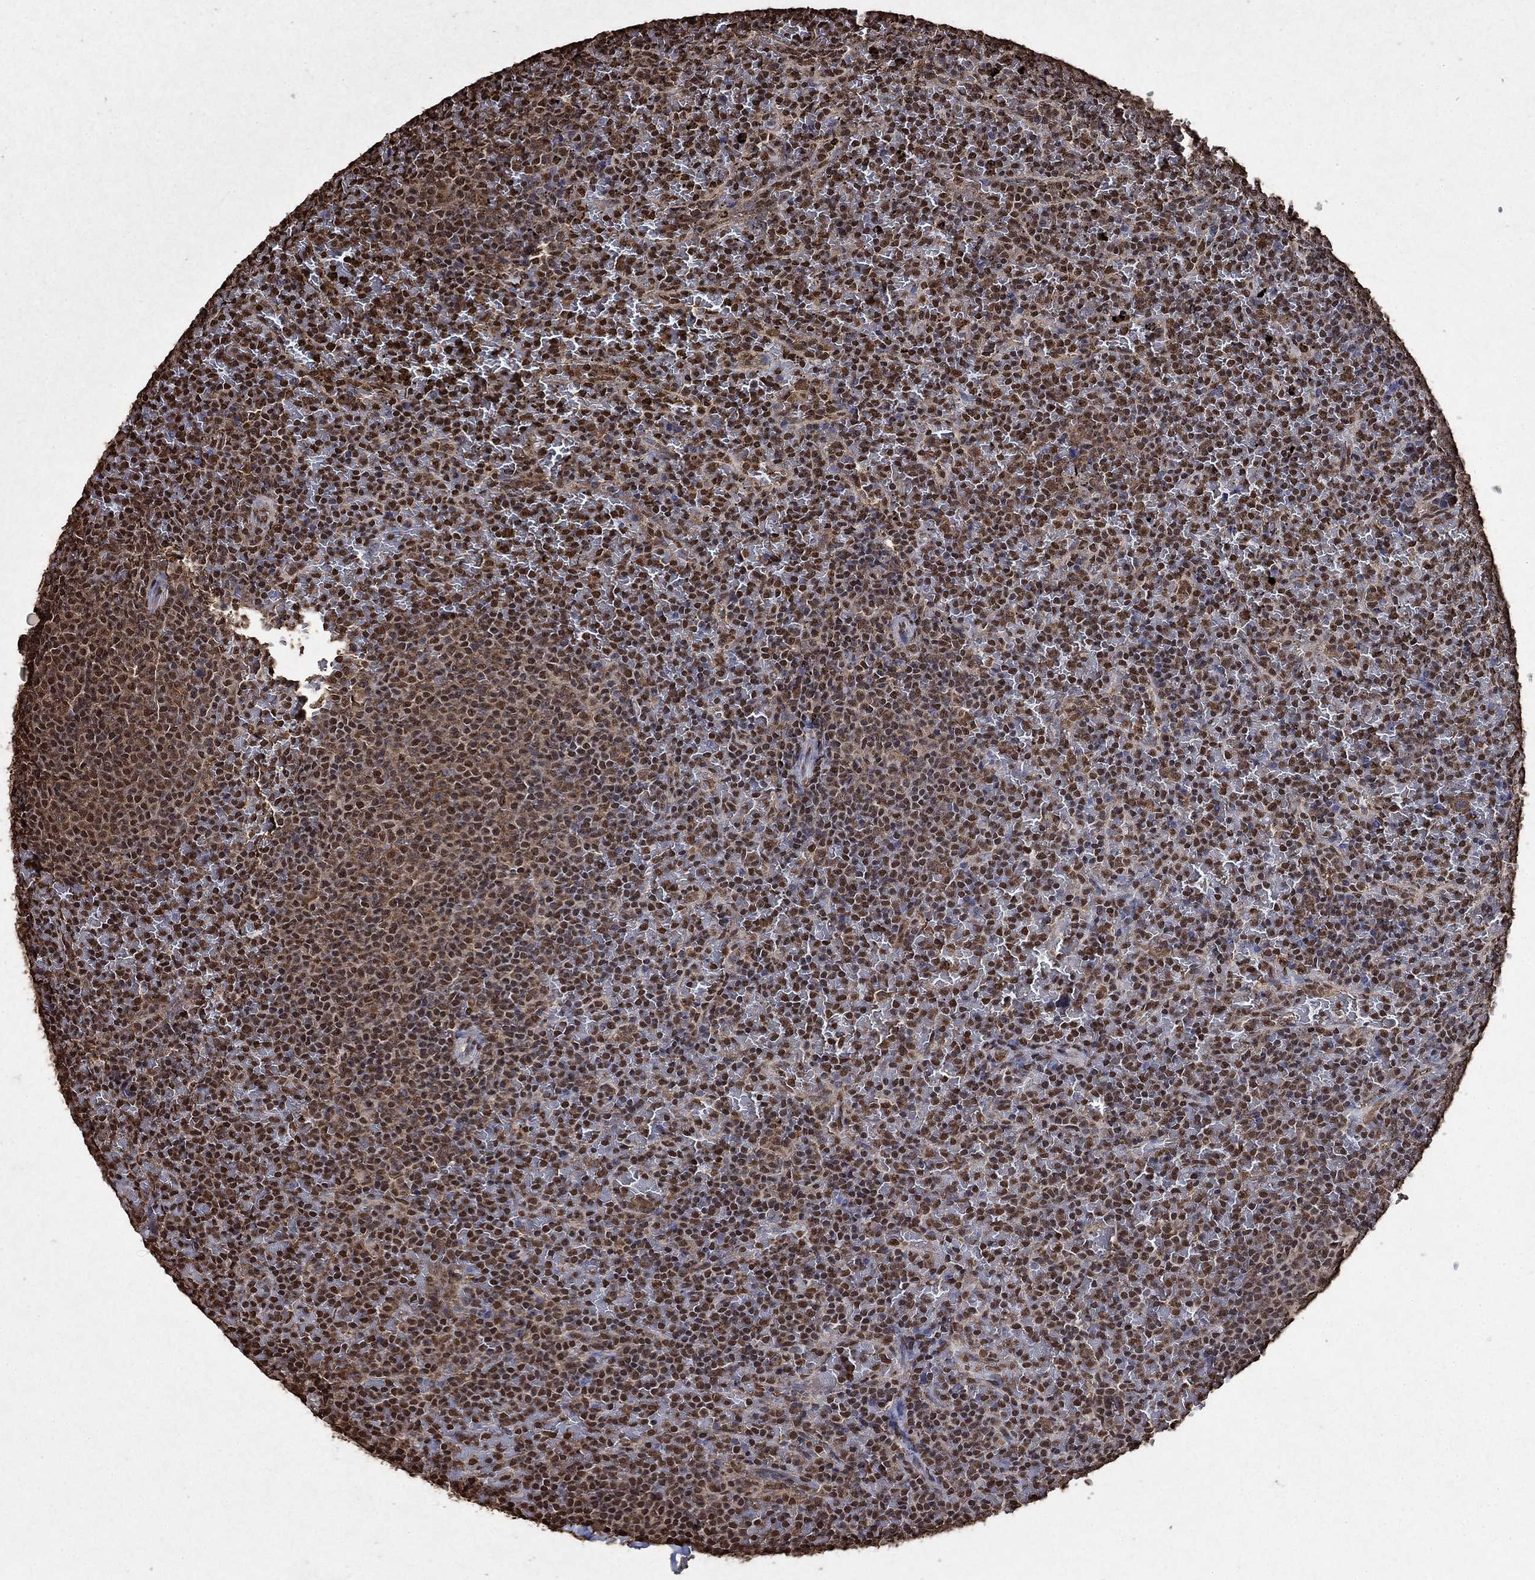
{"staining": {"intensity": "moderate", "quantity": ">75%", "location": "nuclear"}, "tissue": "lymphoma", "cell_type": "Tumor cells", "image_type": "cancer", "snomed": [{"axis": "morphology", "description": "Malignant lymphoma, non-Hodgkin's type, Low grade"}, {"axis": "topography", "description": "Spleen"}], "caption": "IHC staining of lymphoma, which reveals medium levels of moderate nuclear expression in approximately >75% of tumor cells indicating moderate nuclear protein staining. The staining was performed using DAB (brown) for protein detection and nuclei were counterstained in hematoxylin (blue).", "gene": "GAPDH", "patient": {"sex": "female", "age": 77}}